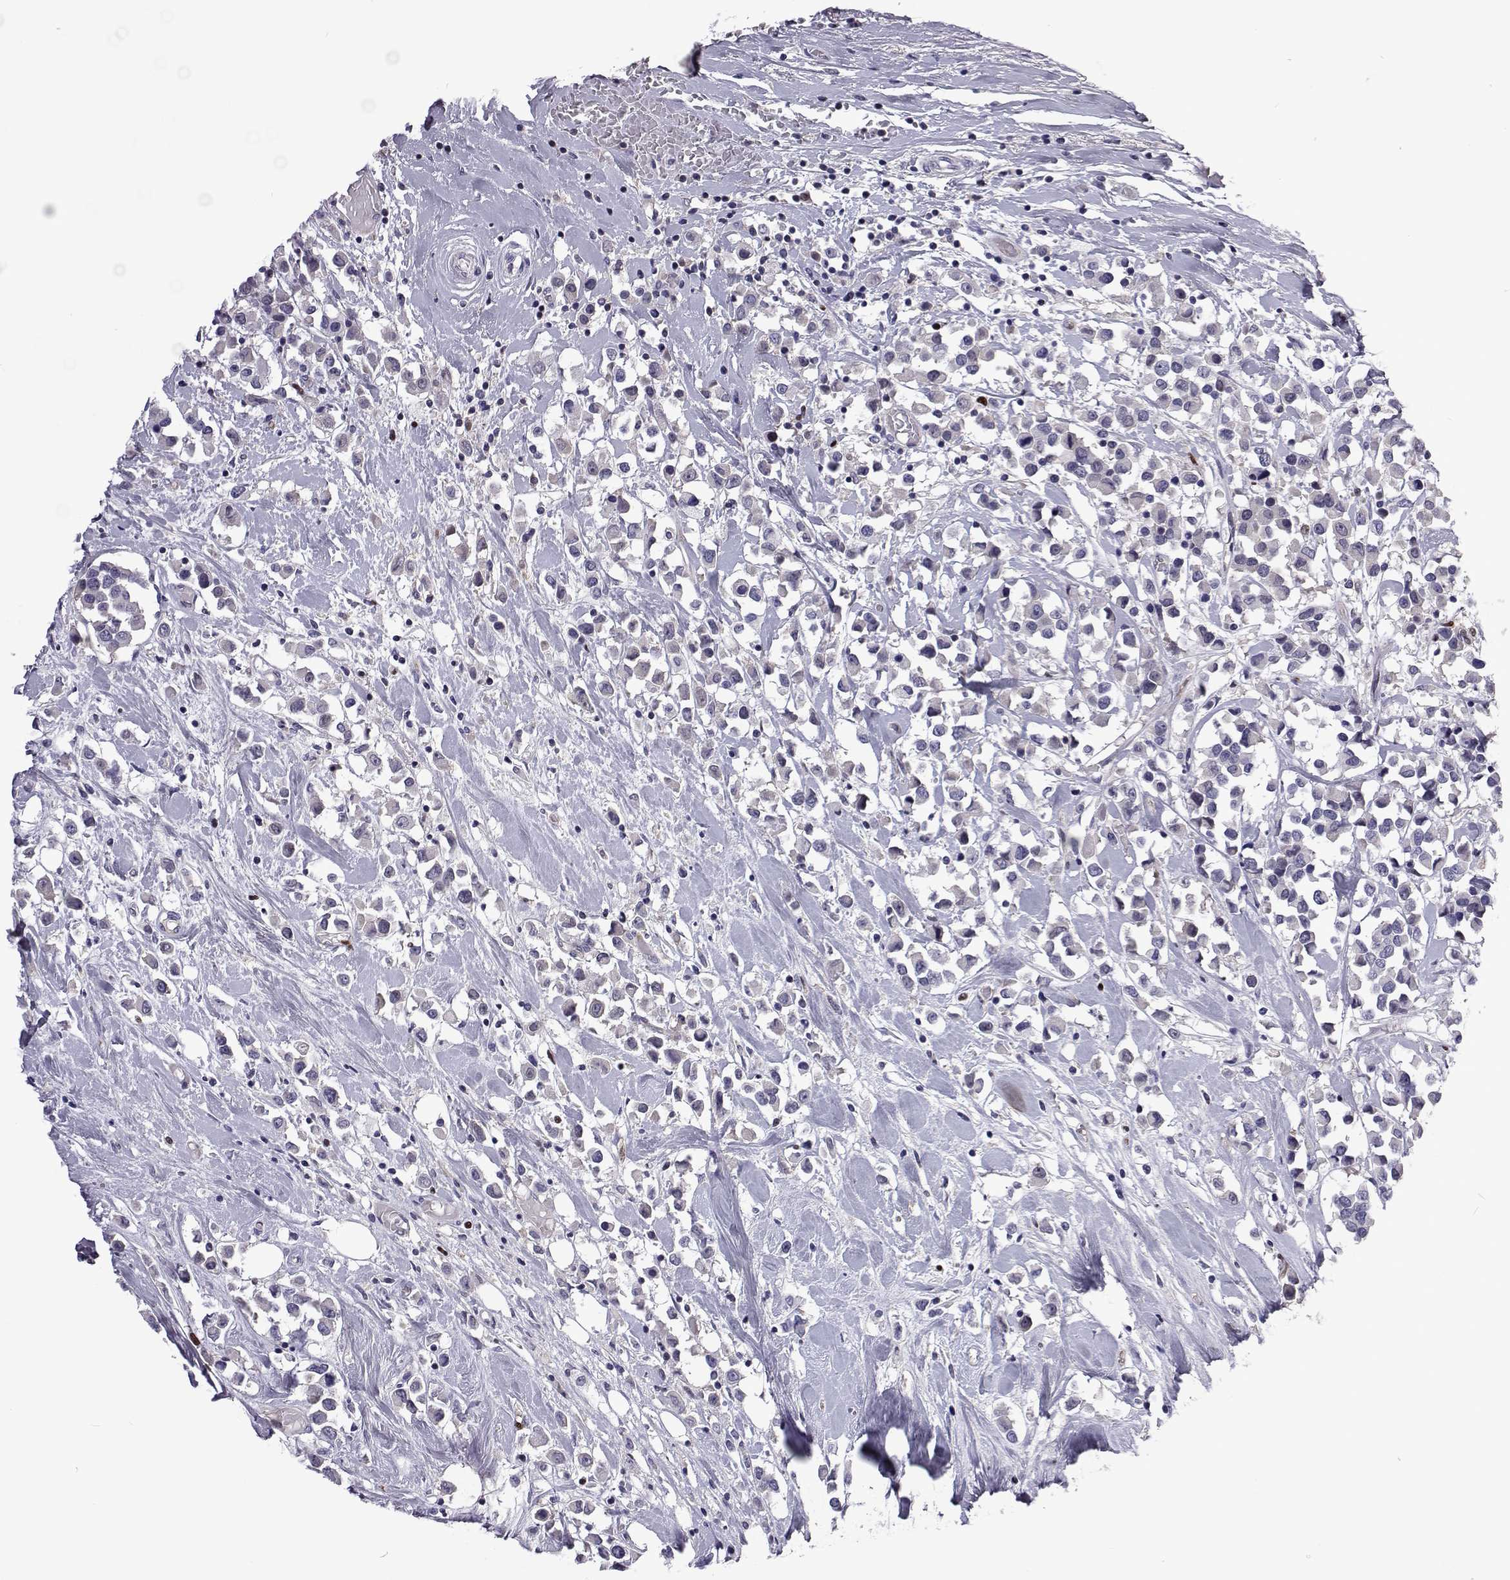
{"staining": {"intensity": "negative", "quantity": "none", "location": "none"}, "tissue": "breast cancer", "cell_type": "Tumor cells", "image_type": "cancer", "snomed": [{"axis": "morphology", "description": "Duct carcinoma"}, {"axis": "topography", "description": "Breast"}], "caption": "This histopathology image is of breast invasive ductal carcinoma stained with immunohistochemistry to label a protein in brown with the nuclei are counter-stained blue. There is no expression in tumor cells.", "gene": "TCF15", "patient": {"sex": "female", "age": 61}}